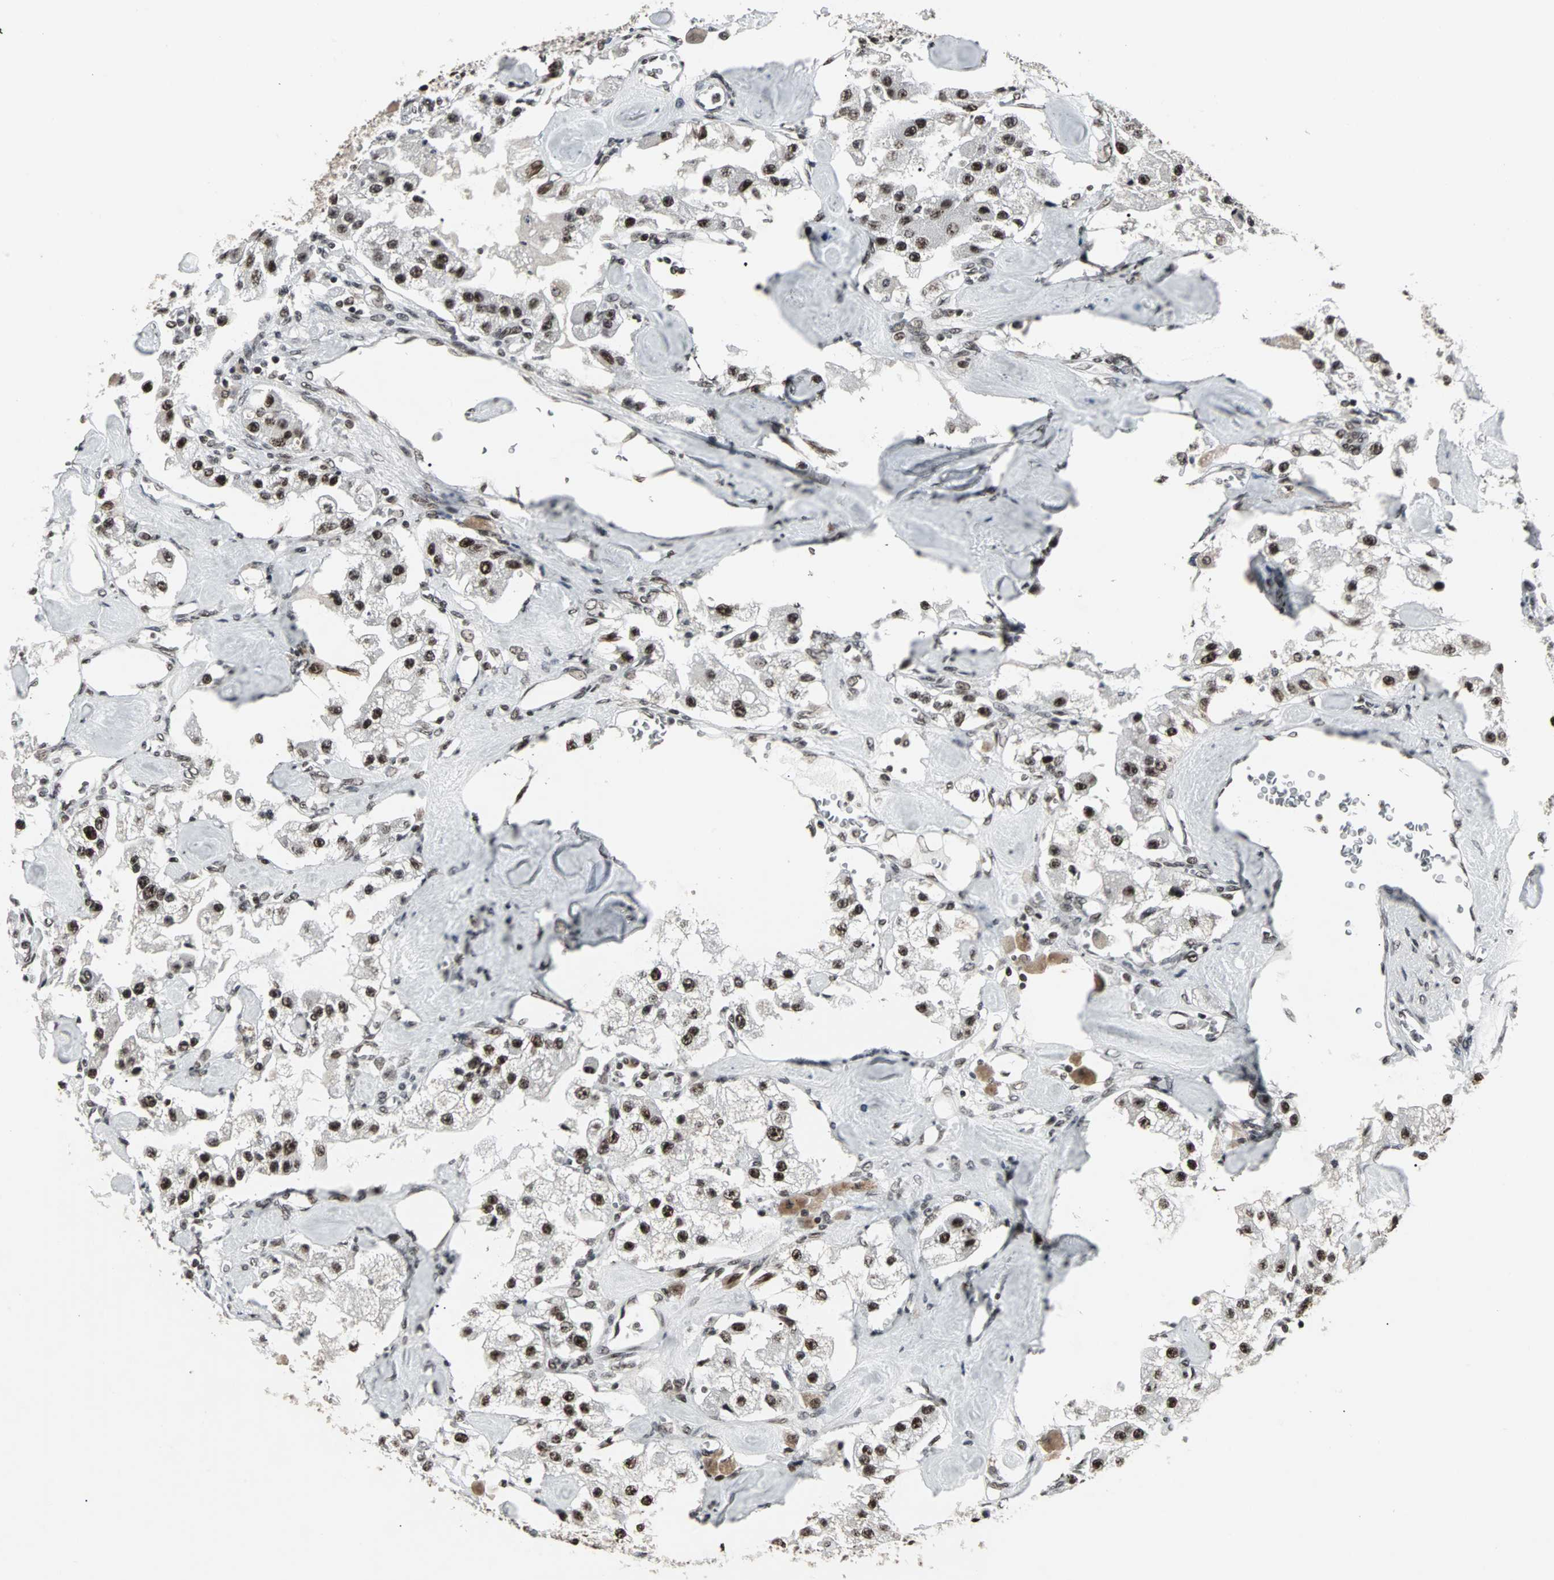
{"staining": {"intensity": "strong", "quantity": ">75%", "location": "nuclear"}, "tissue": "carcinoid", "cell_type": "Tumor cells", "image_type": "cancer", "snomed": [{"axis": "morphology", "description": "Carcinoid, malignant, NOS"}, {"axis": "topography", "description": "Pancreas"}], "caption": "This micrograph shows immunohistochemistry (IHC) staining of human malignant carcinoid, with high strong nuclear staining in approximately >75% of tumor cells.", "gene": "PNKP", "patient": {"sex": "male", "age": 41}}